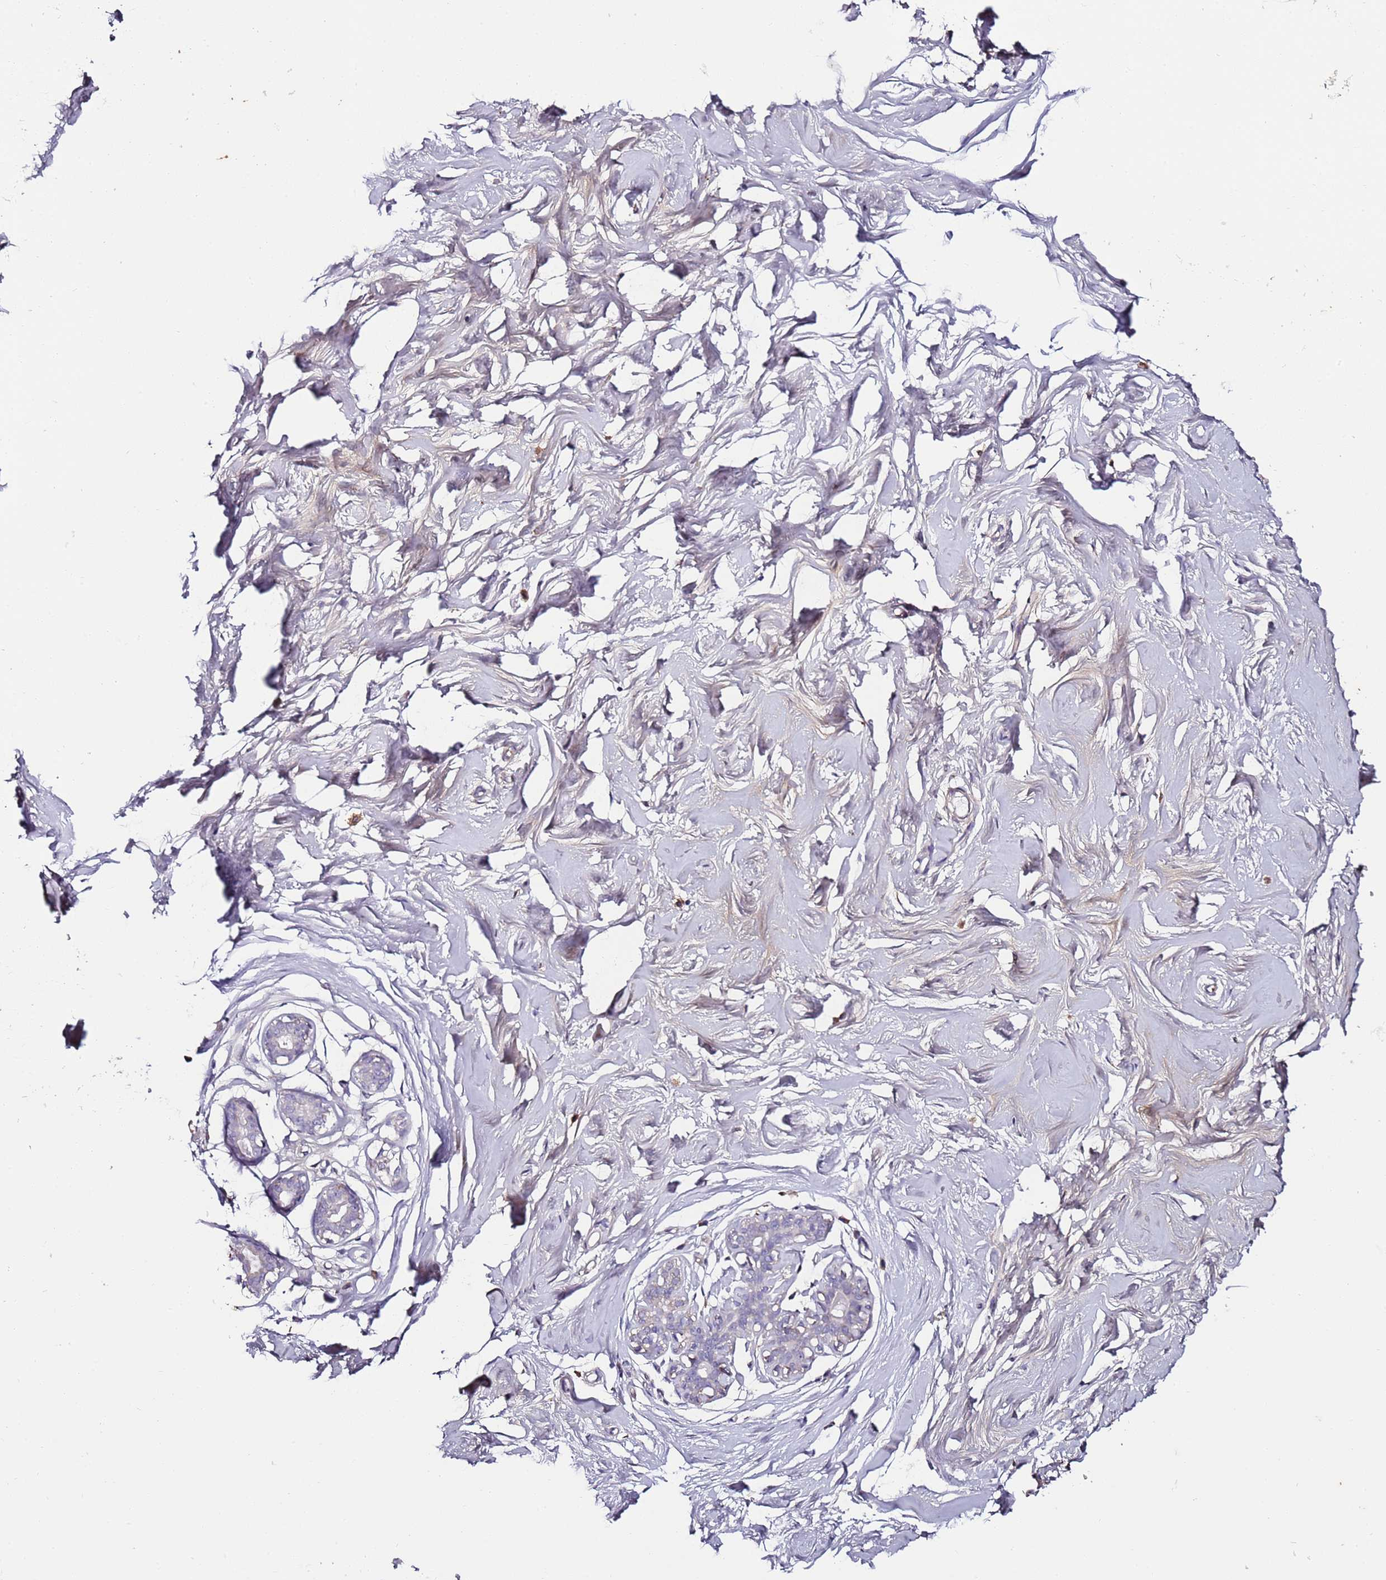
{"staining": {"intensity": "negative", "quantity": "none", "location": "none"}, "tissue": "breast", "cell_type": "Adipocytes", "image_type": "normal", "snomed": [{"axis": "morphology", "description": "Normal tissue, NOS"}, {"axis": "morphology", "description": "Adenoma, NOS"}, {"axis": "topography", "description": "Breast"}], "caption": "Immunohistochemistry image of normal breast: human breast stained with DAB shows no significant protein expression in adipocytes. Brightfield microscopy of IHC stained with DAB (brown) and hematoxylin (blue), captured at high magnification.", "gene": "C3orf80", "patient": {"sex": "female", "age": 23}}